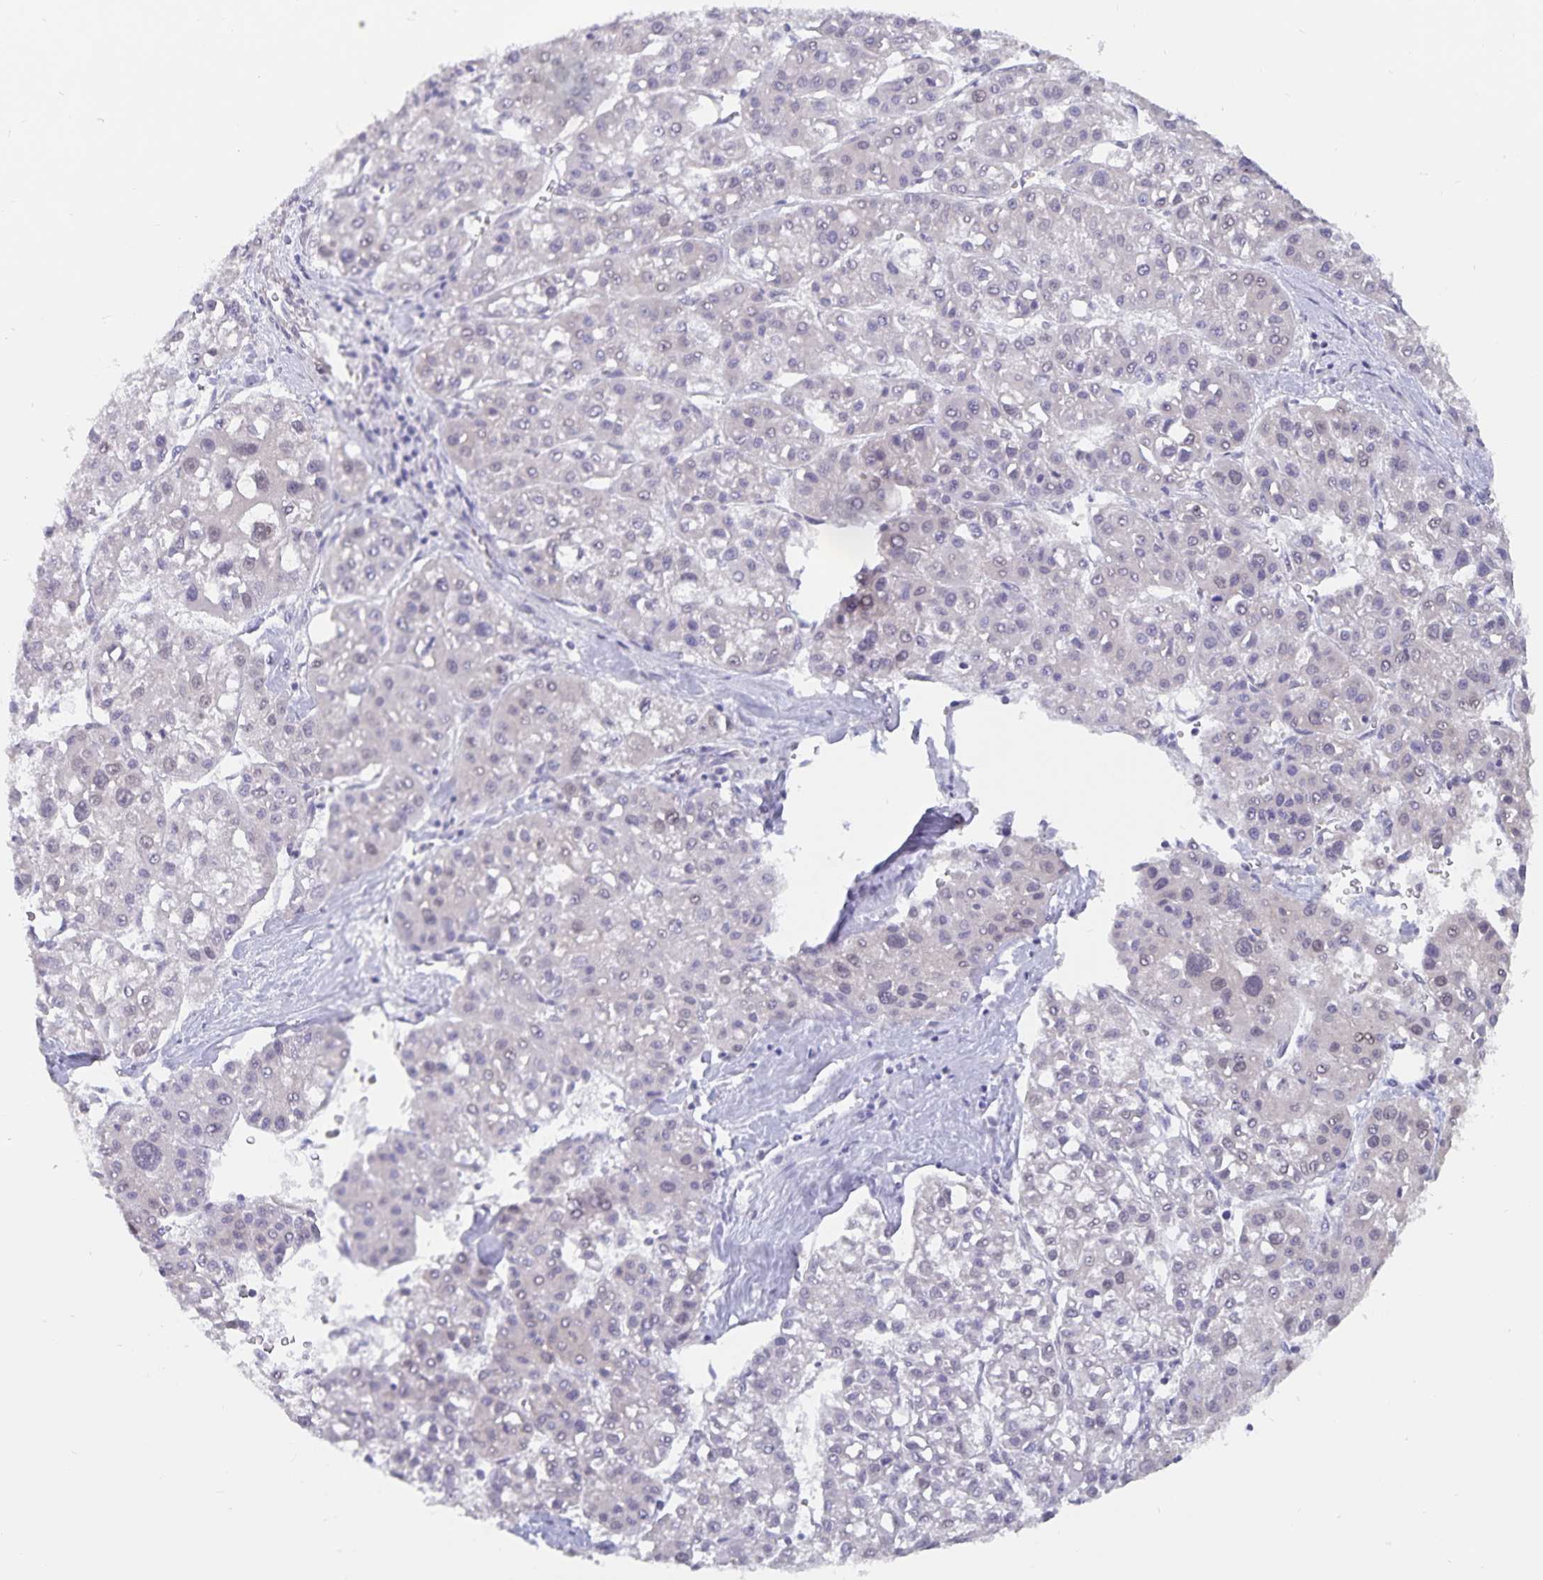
{"staining": {"intensity": "negative", "quantity": "none", "location": "none"}, "tissue": "liver cancer", "cell_type": "Tumor cells", "image_type": "cancer", "snomed": [{"axis": "morphology", "description": "Carcinoma, Hepatocellular, NOS"}, {"axis": "topography", "description": "Liver"}], "caption": "Tumor cells are negative for brown protein staining in liver cancer. Nuclei are stained in blue.", "gene": "BAG6", "patient": {"sex": "male", "age": 73}}